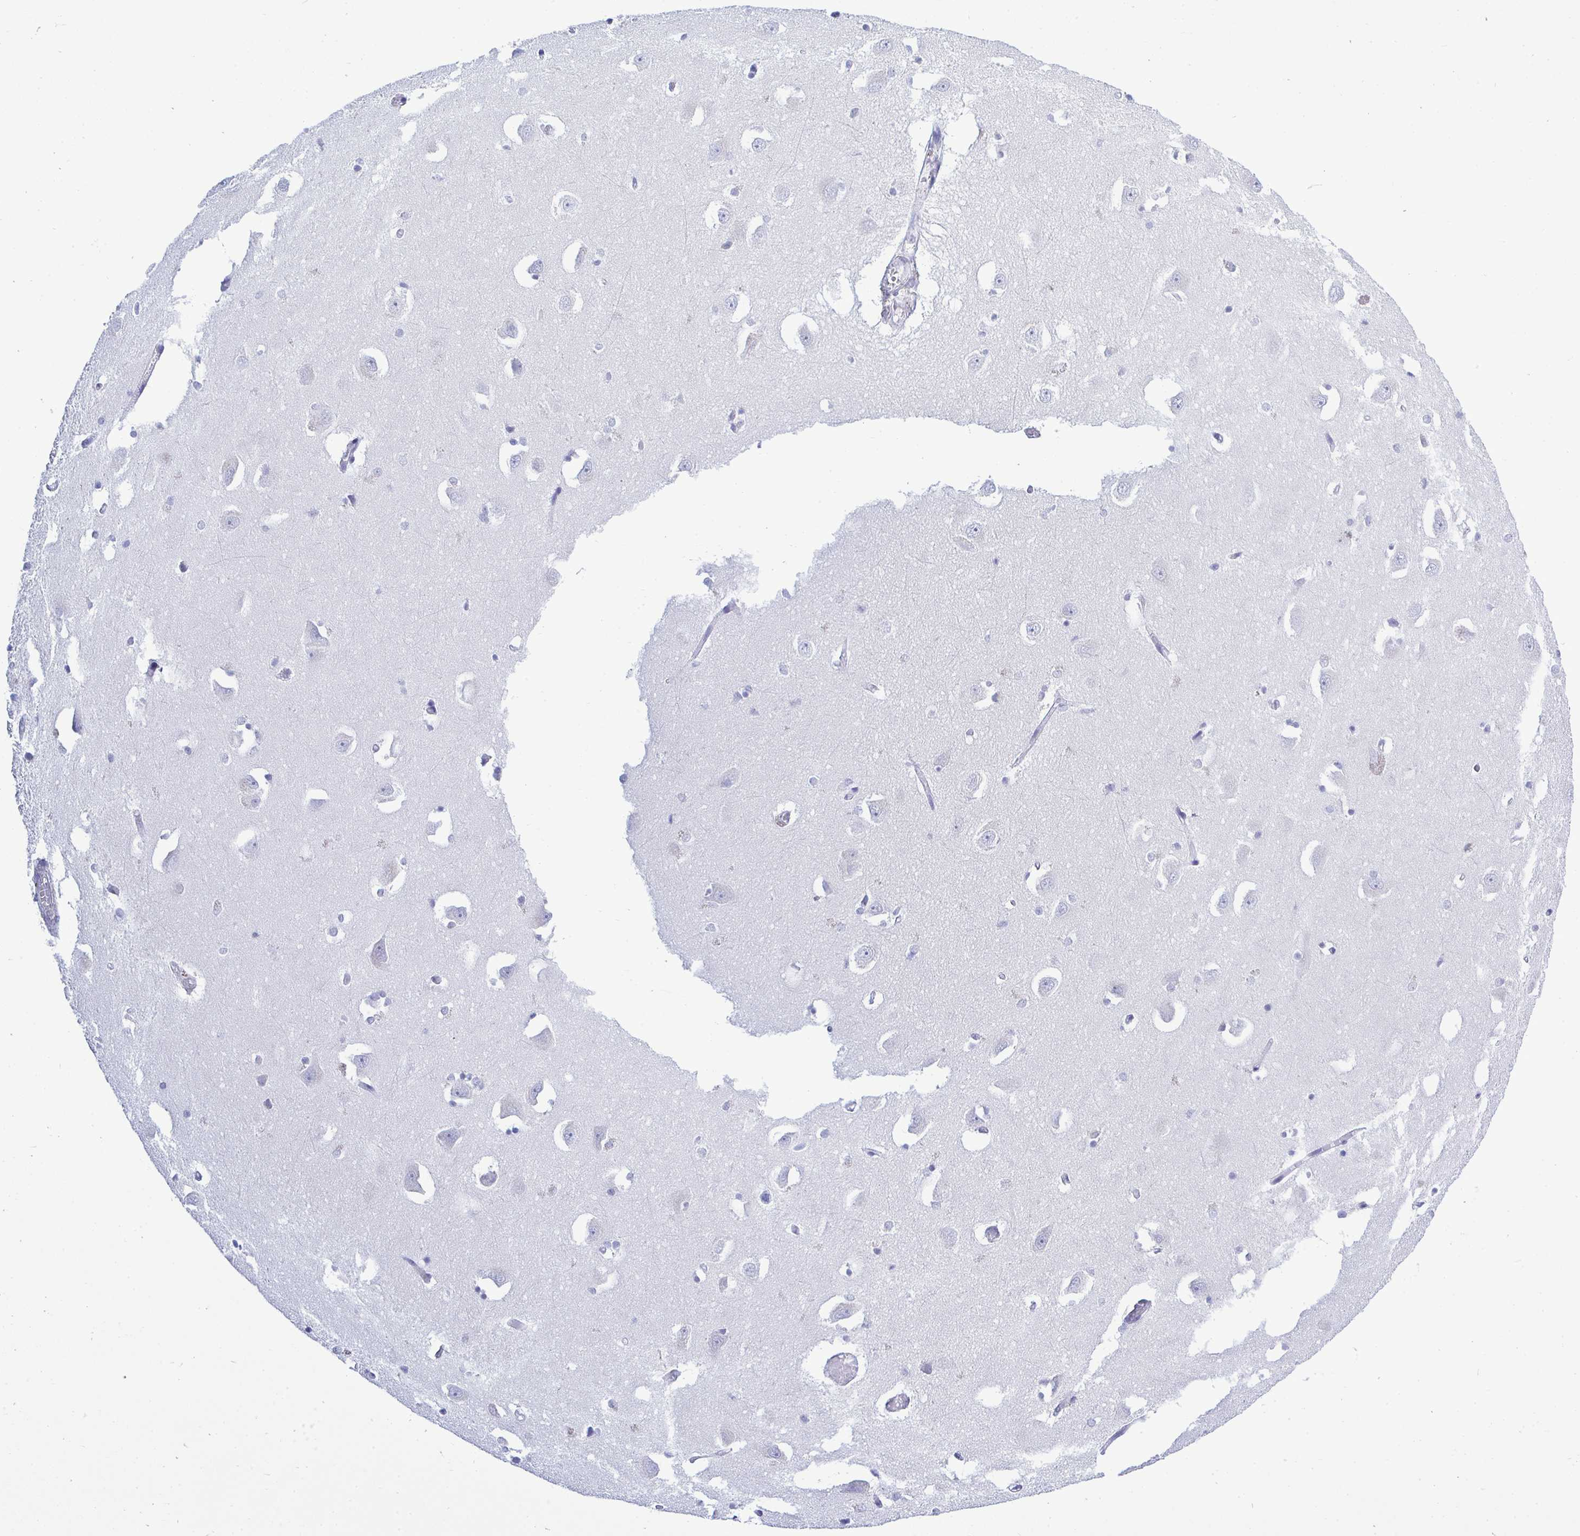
{"staining": {"intensity": "negative", "quantity": "none", "location": "none"}, "tissue": "caudate", "cell_type": "Glial cells", "image_type": "normal", "snomed": [{"axis": "morphology", "description": "Normal tissue, NOS"}, {"axis": "topography", "description": "Lateral ventricle wall"}, {"axis": "topography", "description": "Hippocampus"}], "caption": "IHC of normal caudate shows no staining in glial cells.", "gene": "SLC25A51", "patient": {"sex": "female", "age": 63}}